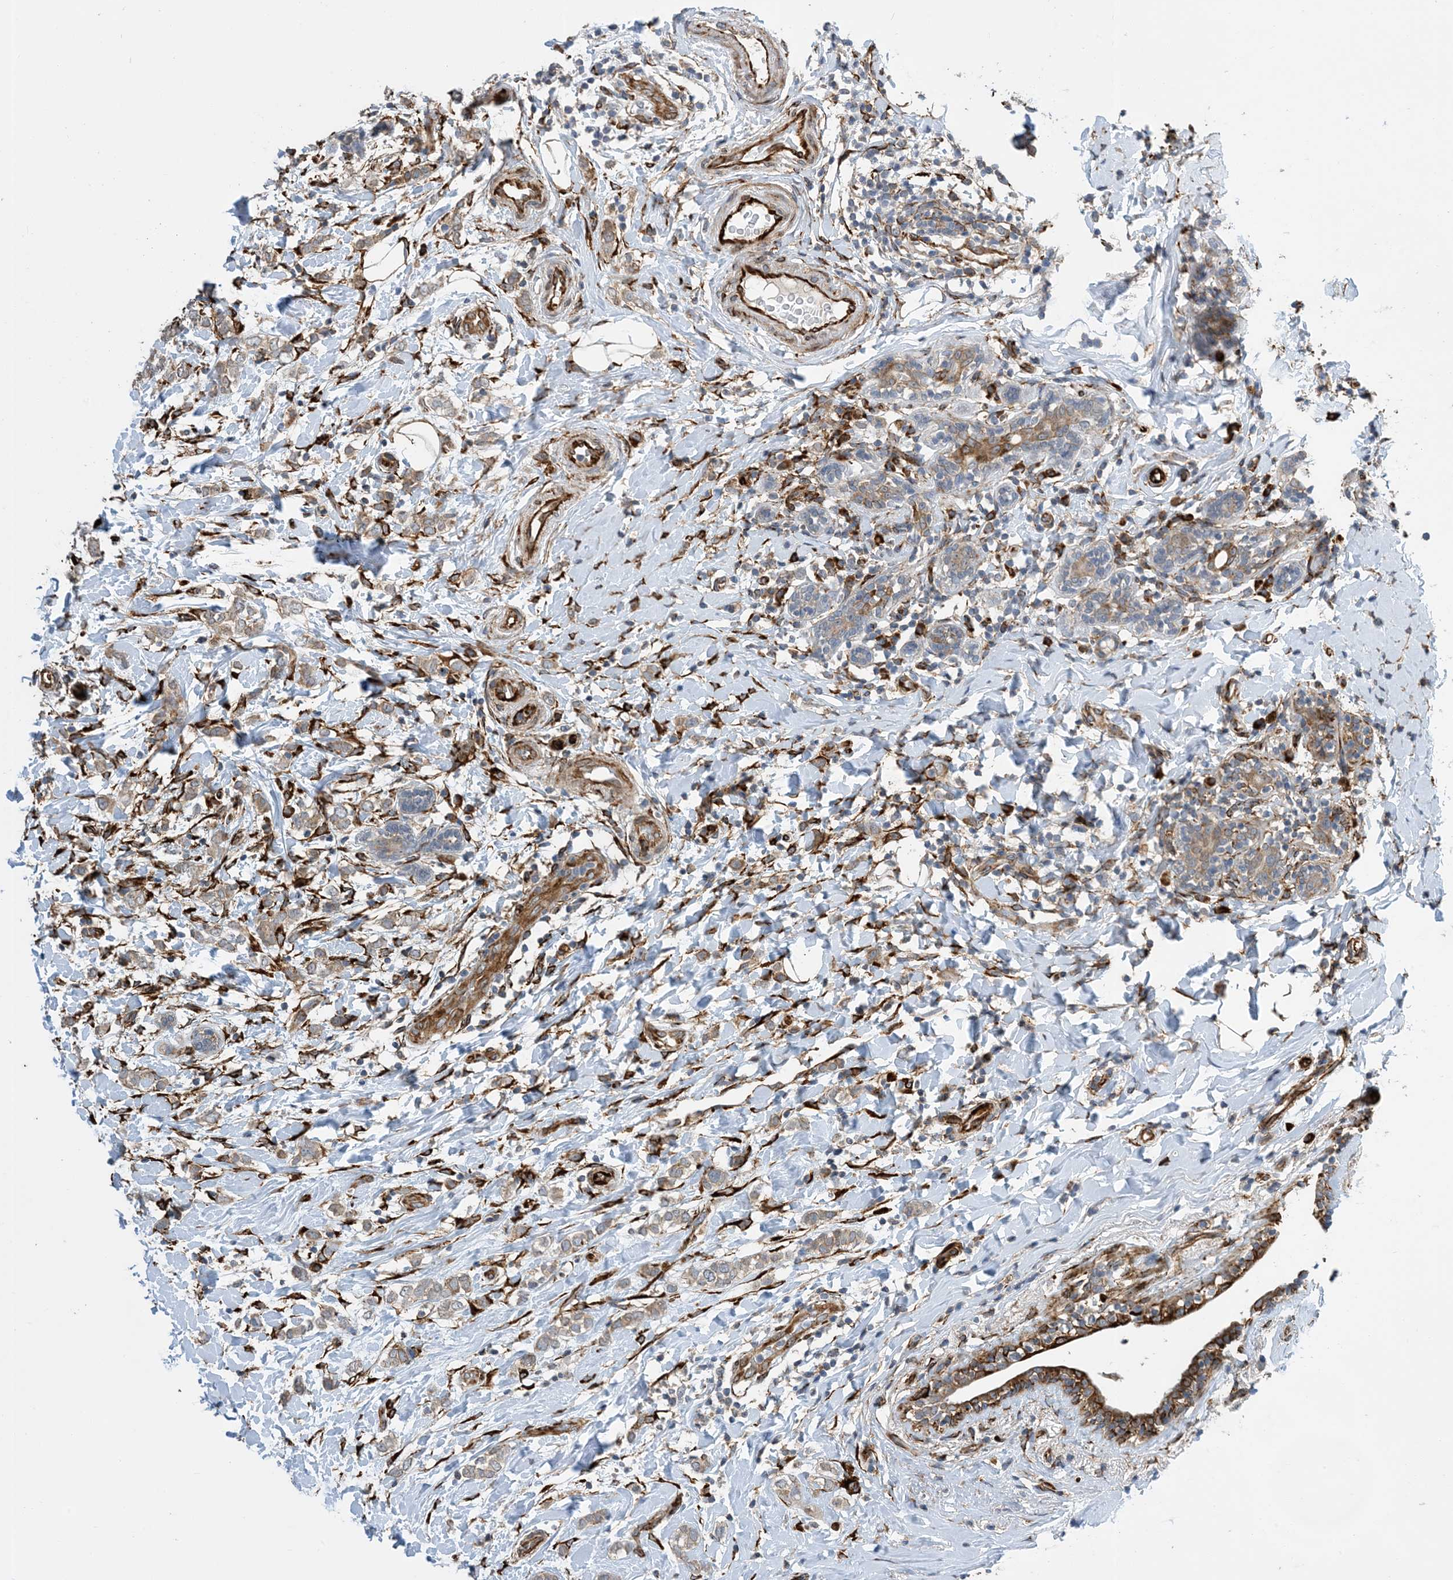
{"staining": {"intensity": "negative", "quantity": "none", "location": "none"}, "tissue": "breast cancer", "cell_type": "Tumor cells", "image_type": "cancer", "snomed": [{"axis": "morphology", "description": "Normal tissue, NOS"}, {"axis": "morphology", "description": "Lobular carcinoma"}, {"axis": "topography", "description": "Breast"}], "caption": "Immunohistochemical staining of breast lobular carcinoma exhibits no significant positivity in tumor cells. (DAB immunohistochemistry (IHC) visualized using brightfield microscopy, high magnification).", "gene": "ZBTB45", "patient": {"sex": "female", "age": 47}}